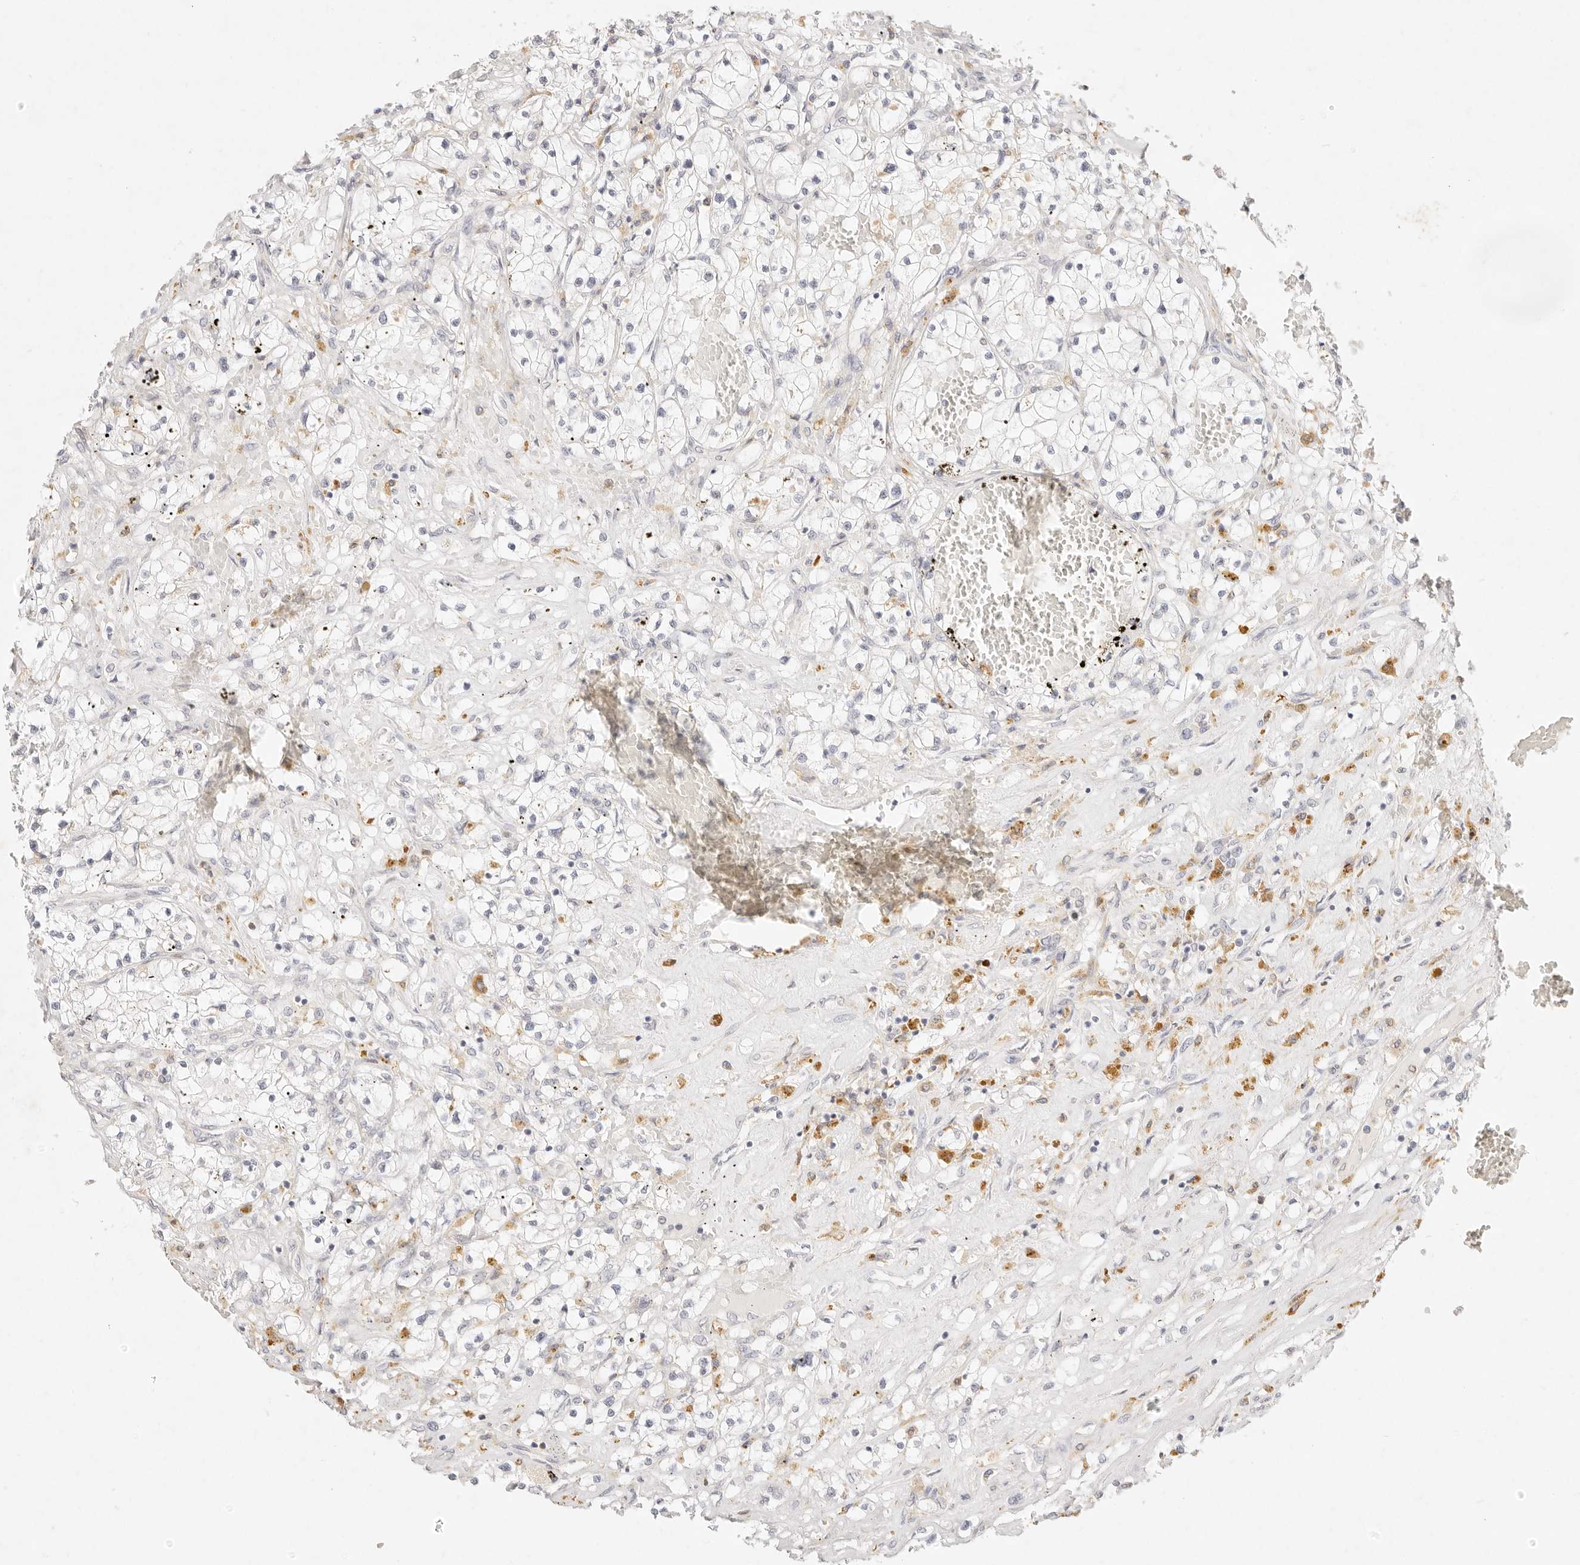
{"staining": {"intensity": "negative", "quantity": "none", "location": "none"}, "tissue": "renal cancer", "cell_type": "Tumor cells", "image_type": "cancer", "snomed": [{"axis": "morphology", "description": "Normal tissue, NOS"}, {"axis": "morphology", "description": "Adenocarcinoma, NOS"}, {"axis": "topography", "description": "Kidney"}], "caption": "A high-resolution histopathology image shows immunohistochemistry (IHC) staining of adenocarcinoma (renal), which shows no significant expression in tumor cells.", "gene": "GPR84", "patient": {"sex": "male", "age": 68}}